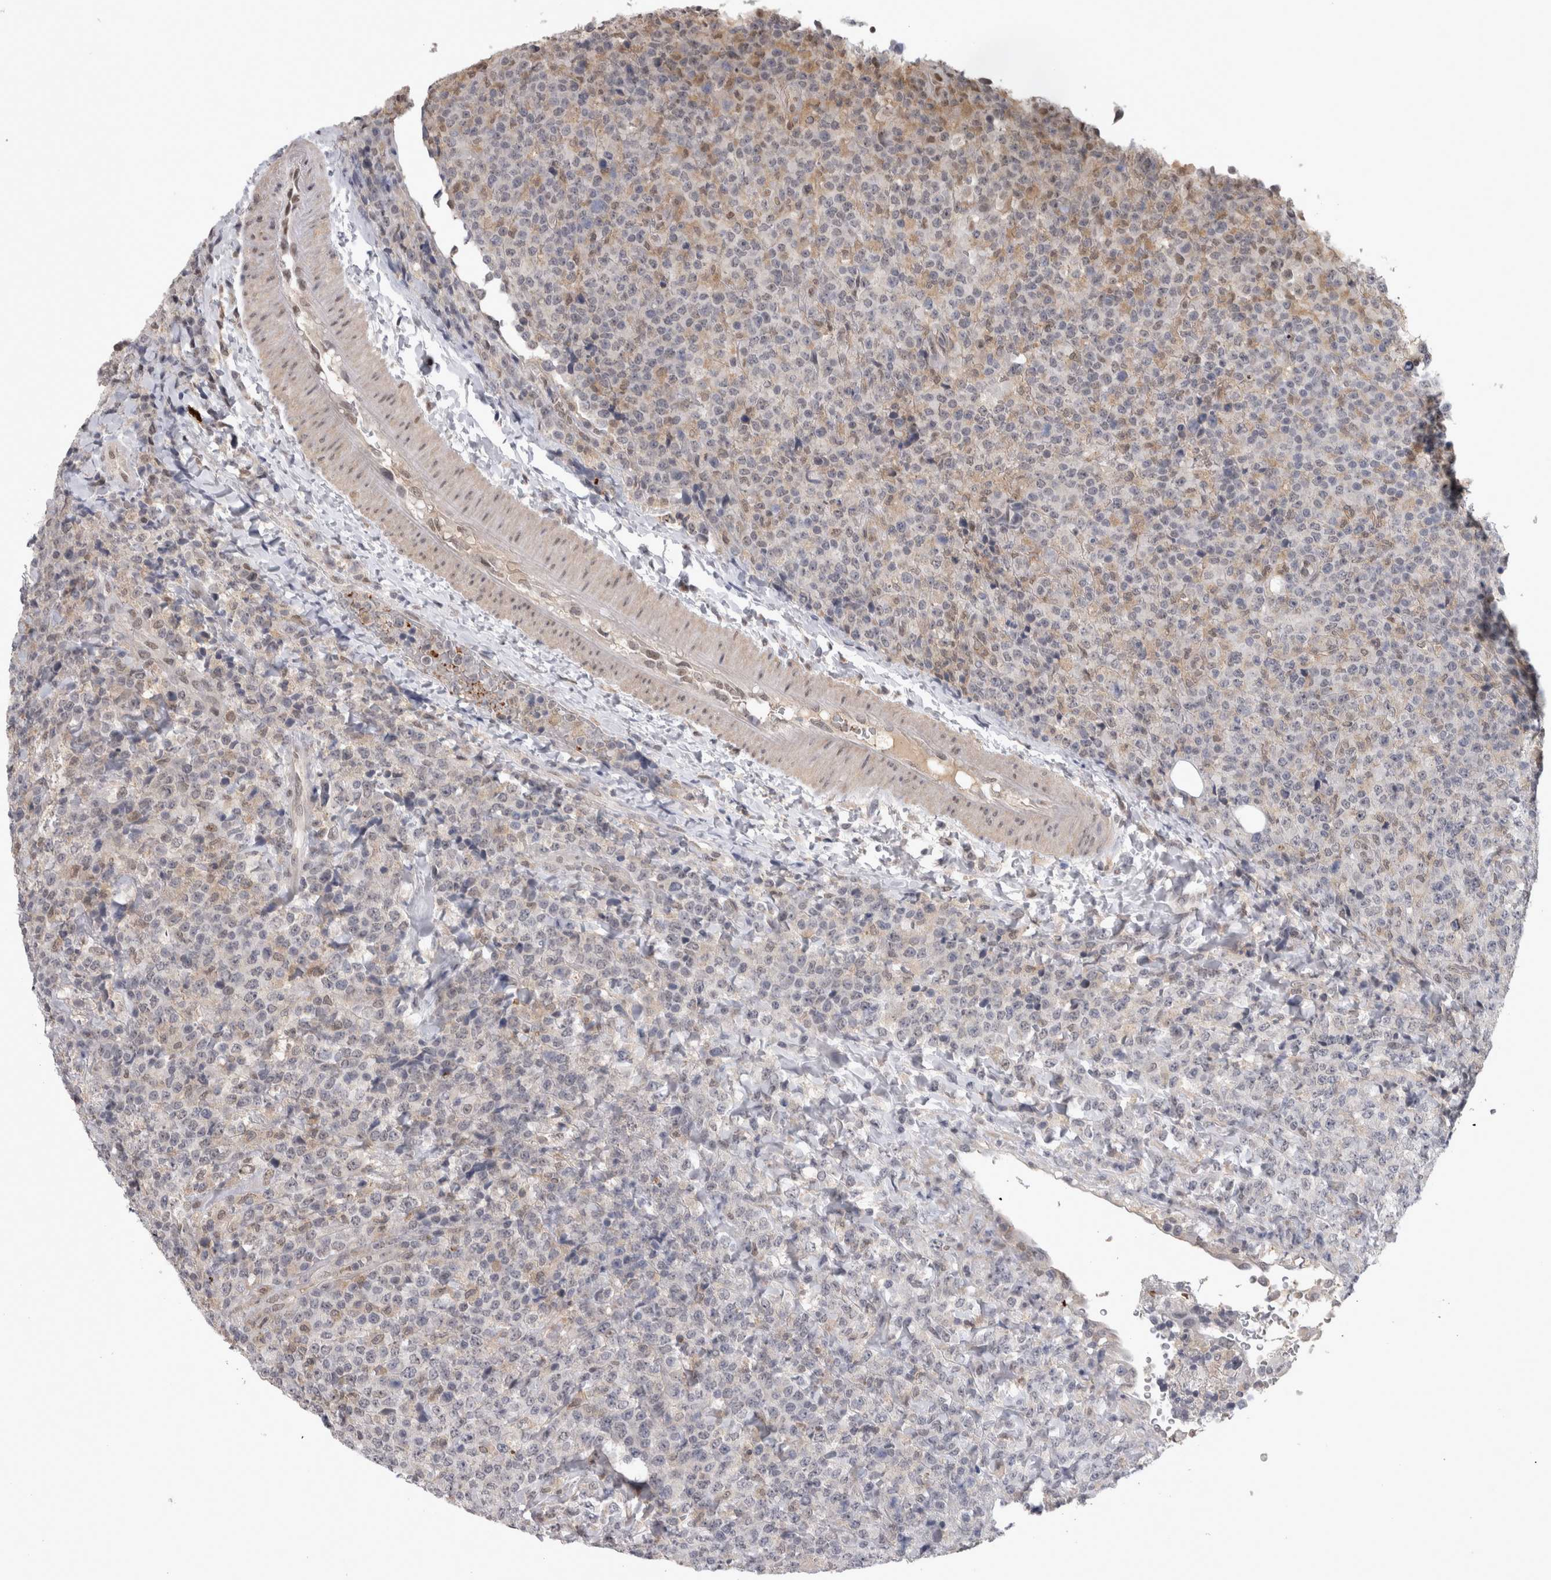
{"staining": {"intensity": "weak", "quantity": "<25%", "location": "nuclear"}, "tissue": "lymphoma", "cell_type": "Tumor cells", "image_type": "cancer", "snomed": [{"axis": "morphology", "description": "Malignant lymphoma, non-Hodgkin's type, High grade"}, {"axis": "topography", "description": "Lymph node"}], "caption": "Tumor cells show no significant staining in lymphoma.", "gene": "PEBP4", "patient": {"sex": "male", "age": 13}}